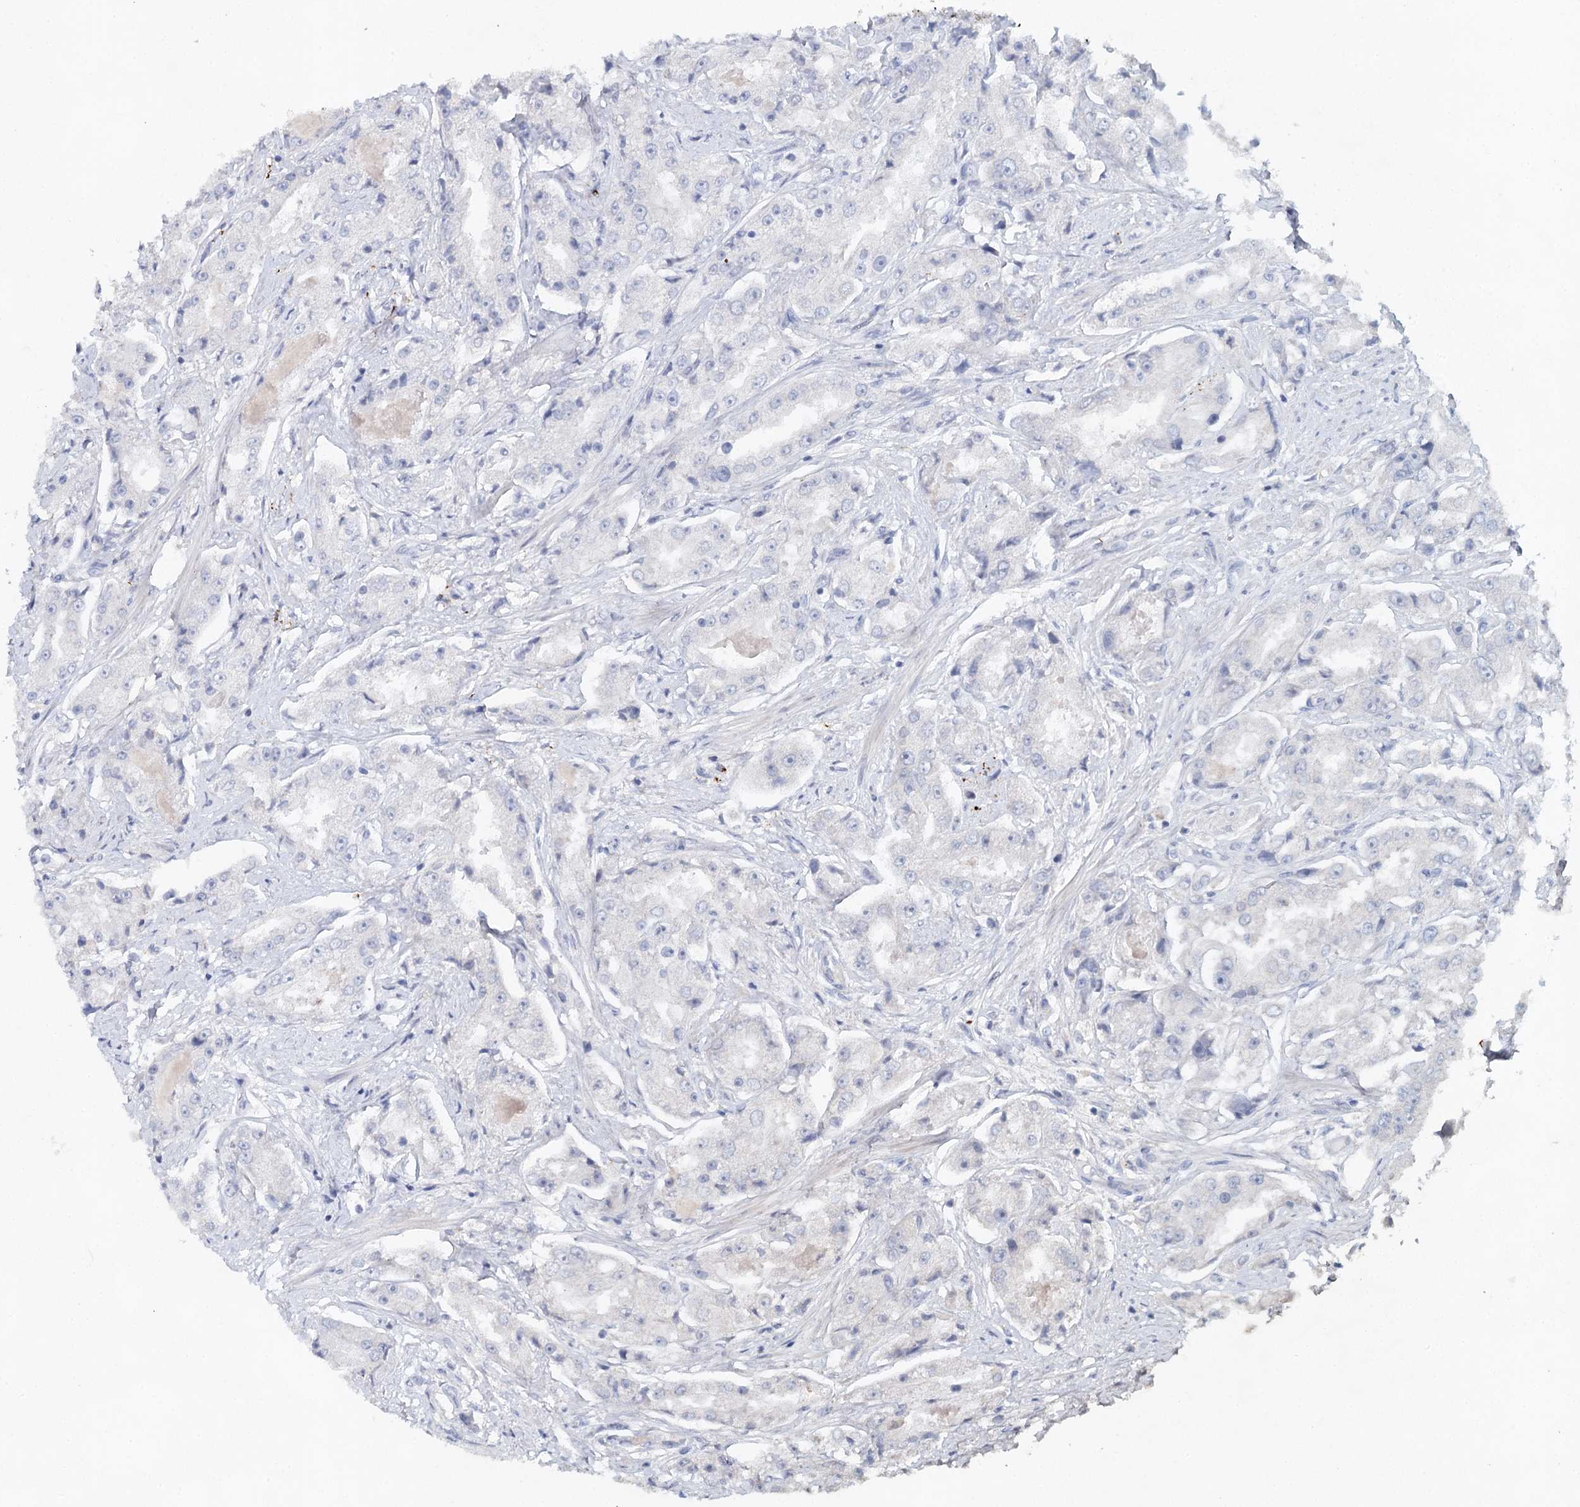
{"staining": {"intensity": "negative", "quantity": "none", "location": "none"}, "tissue": "prostate cancer", "cell_type": "Tumor cells", "image_type": "cancer", "snomed": [{"axis": "morphology", "description": "Adenocarcinoma, High grade"}, {"axis": "topography", "description": "Prostate"}], "caption": "This micrograph is of high-grade adenocarcinoma (prostate) stained with immunohistochemistry to label a protein in brown with the nuclei are counter-stained blue. There is no positivity in tumor cells.", "gene": "SLC19A3", "patient": {"sex": "male", "age": 73}}